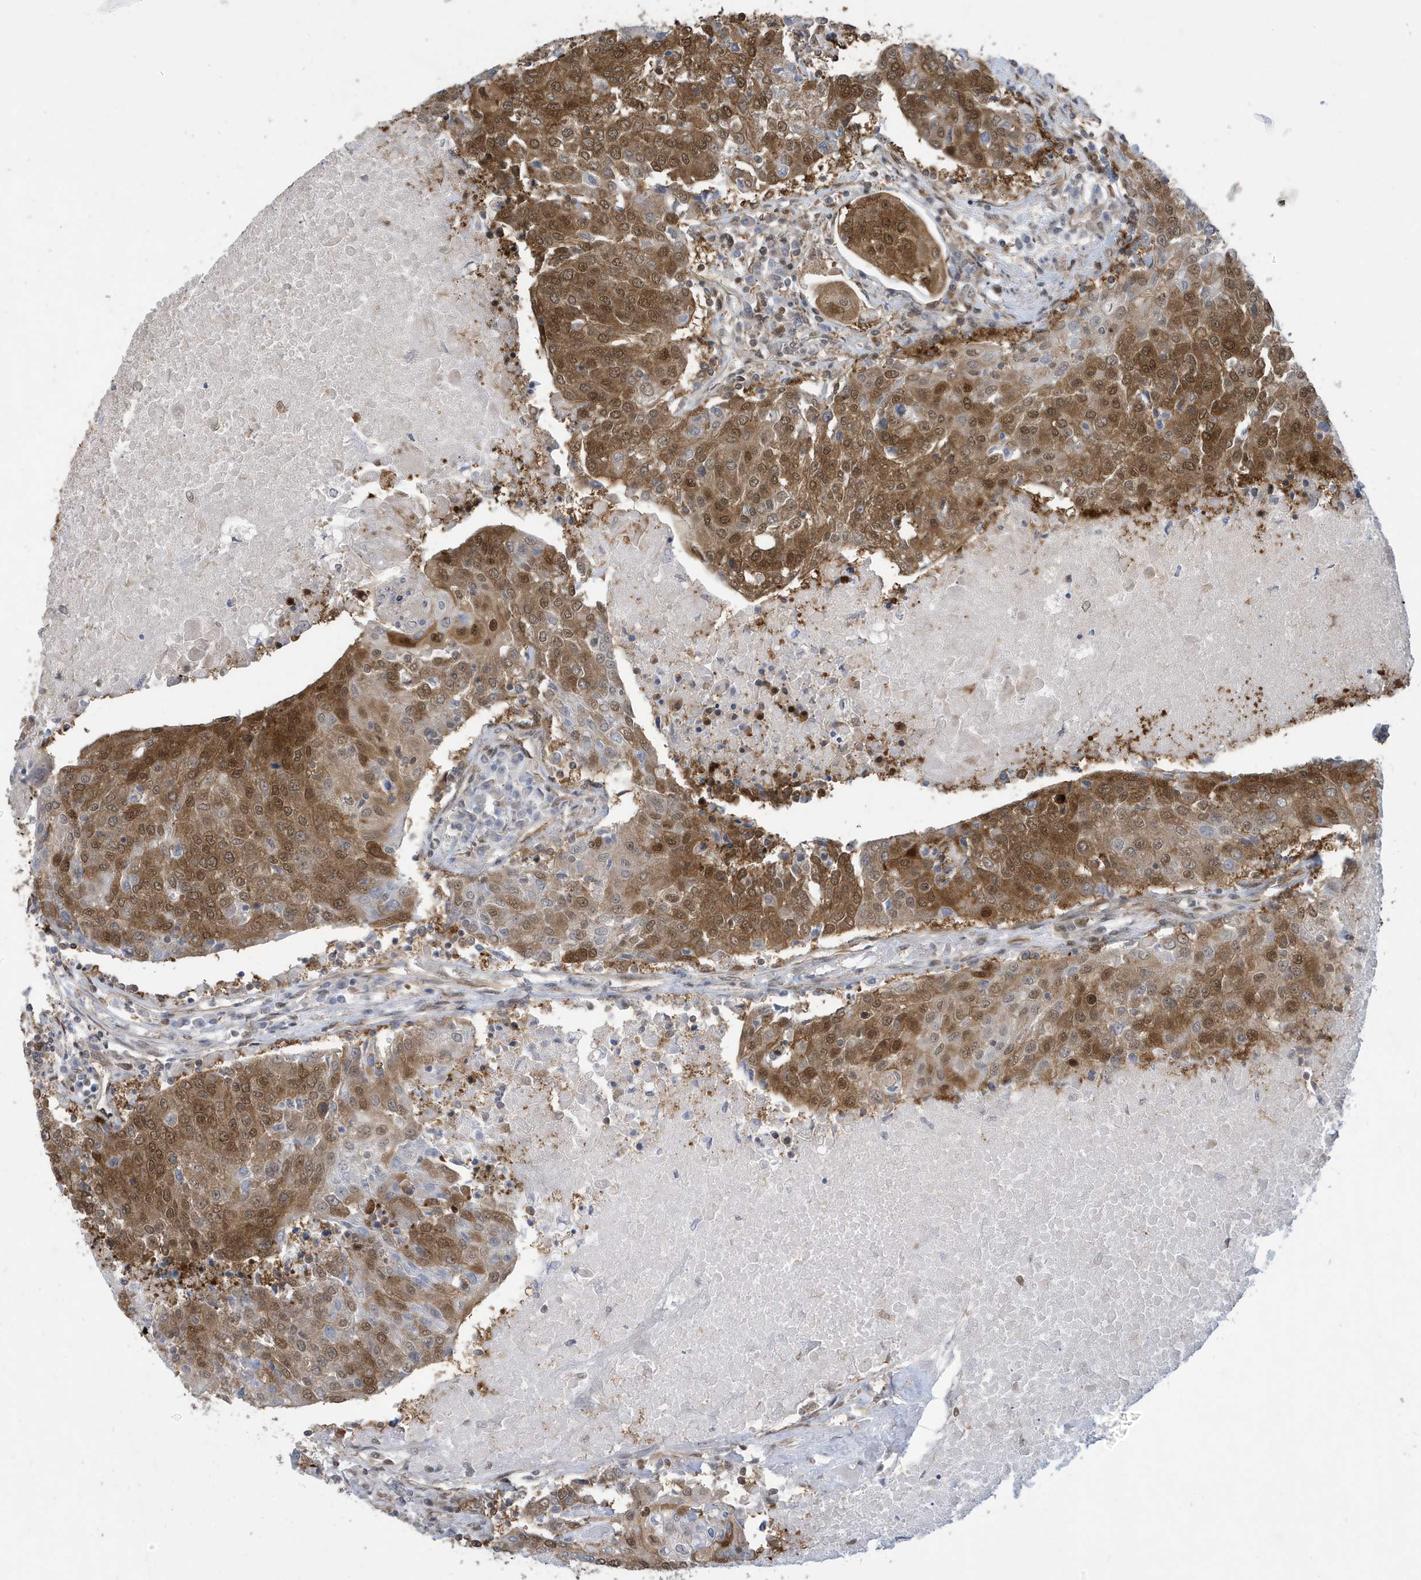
{"staining": {"intensity": "moderate", "quantity": ">75%", "location": "cytoplasmic/membranous,nuclear"}, "tissue": "urothelial cancer", "cell_type": "Tumor cells", "image_type": "cancer", "snomed": [{"axis": "morphology", "description": "Urothelial carcinoma, High grade"}, {"axis": "topography", "description": "Urinary bladder"}], "caption": "Tumor cells reveal medium levels of moderate cytoplasmic/membranous and nuclear expression in about >75% of cells in high-grade urothelial carcinoma. (Stains: DAB (3,3'-diaminobenzidine) in brown, nuclei in blue, Microscopy: brightfield microscopy at high magnification).", "gene": "UBQLN1", "patient": {"sex": "female", "age": 85}}